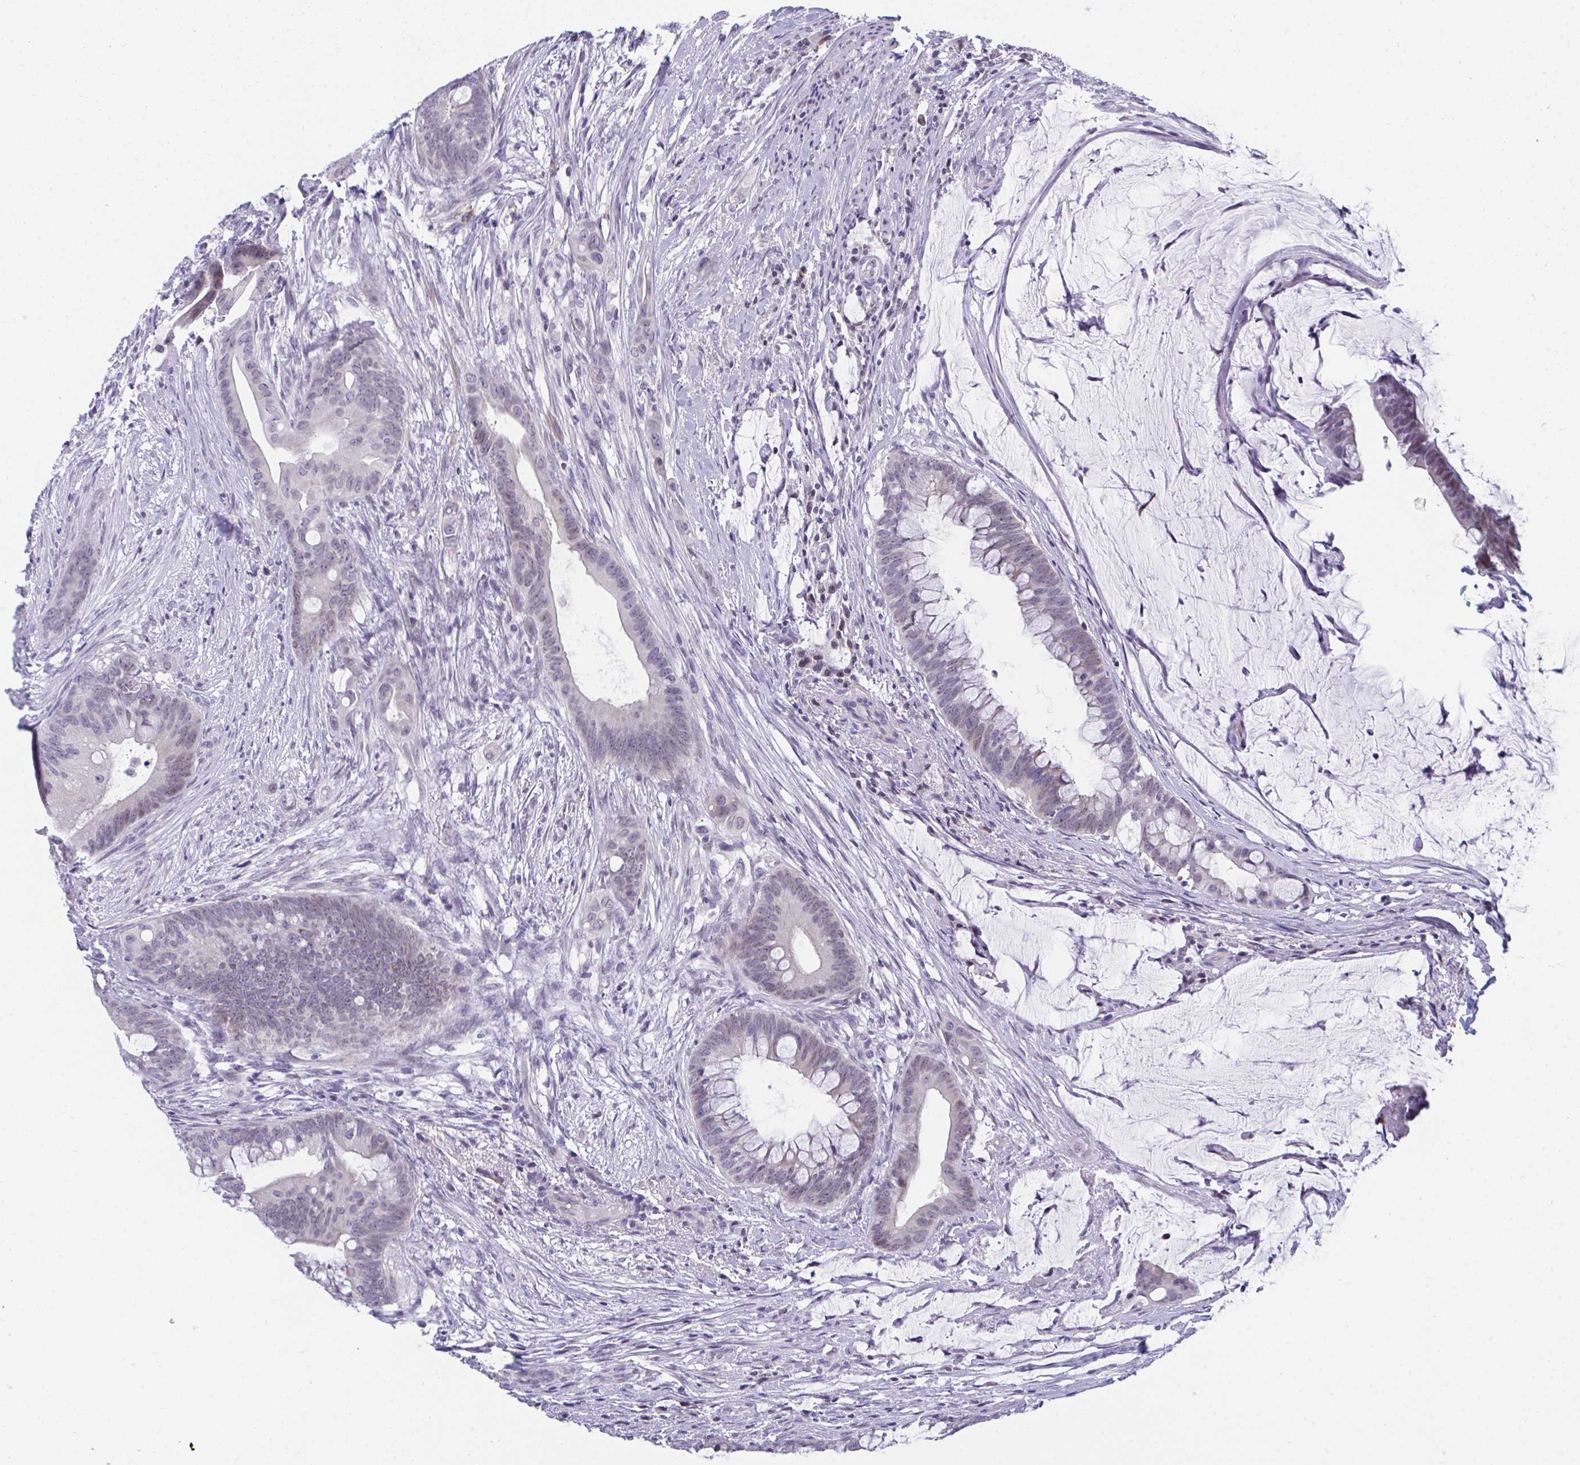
{"staining": {"intensity": "weak", "quantity": "25%-75%", "location": "nuclear"}, "tissue": "colorectal cancer", "cell_type": "Tumor cells", "image_type": "cancer", "snomed": [{"axis": "morphology", "description": "Adenocarcinoma, NOS"}, {"axis": "topography", "description": "Colon"}], "caption": "Adenocarcinoma (colorectal) stained with immunohistochemistry (IHC) displays weak nuclear expression in approximately 25%-75% of tumor cells.", "gene": "BMAL2", "patient": {"sex": "male", "age": 62}}